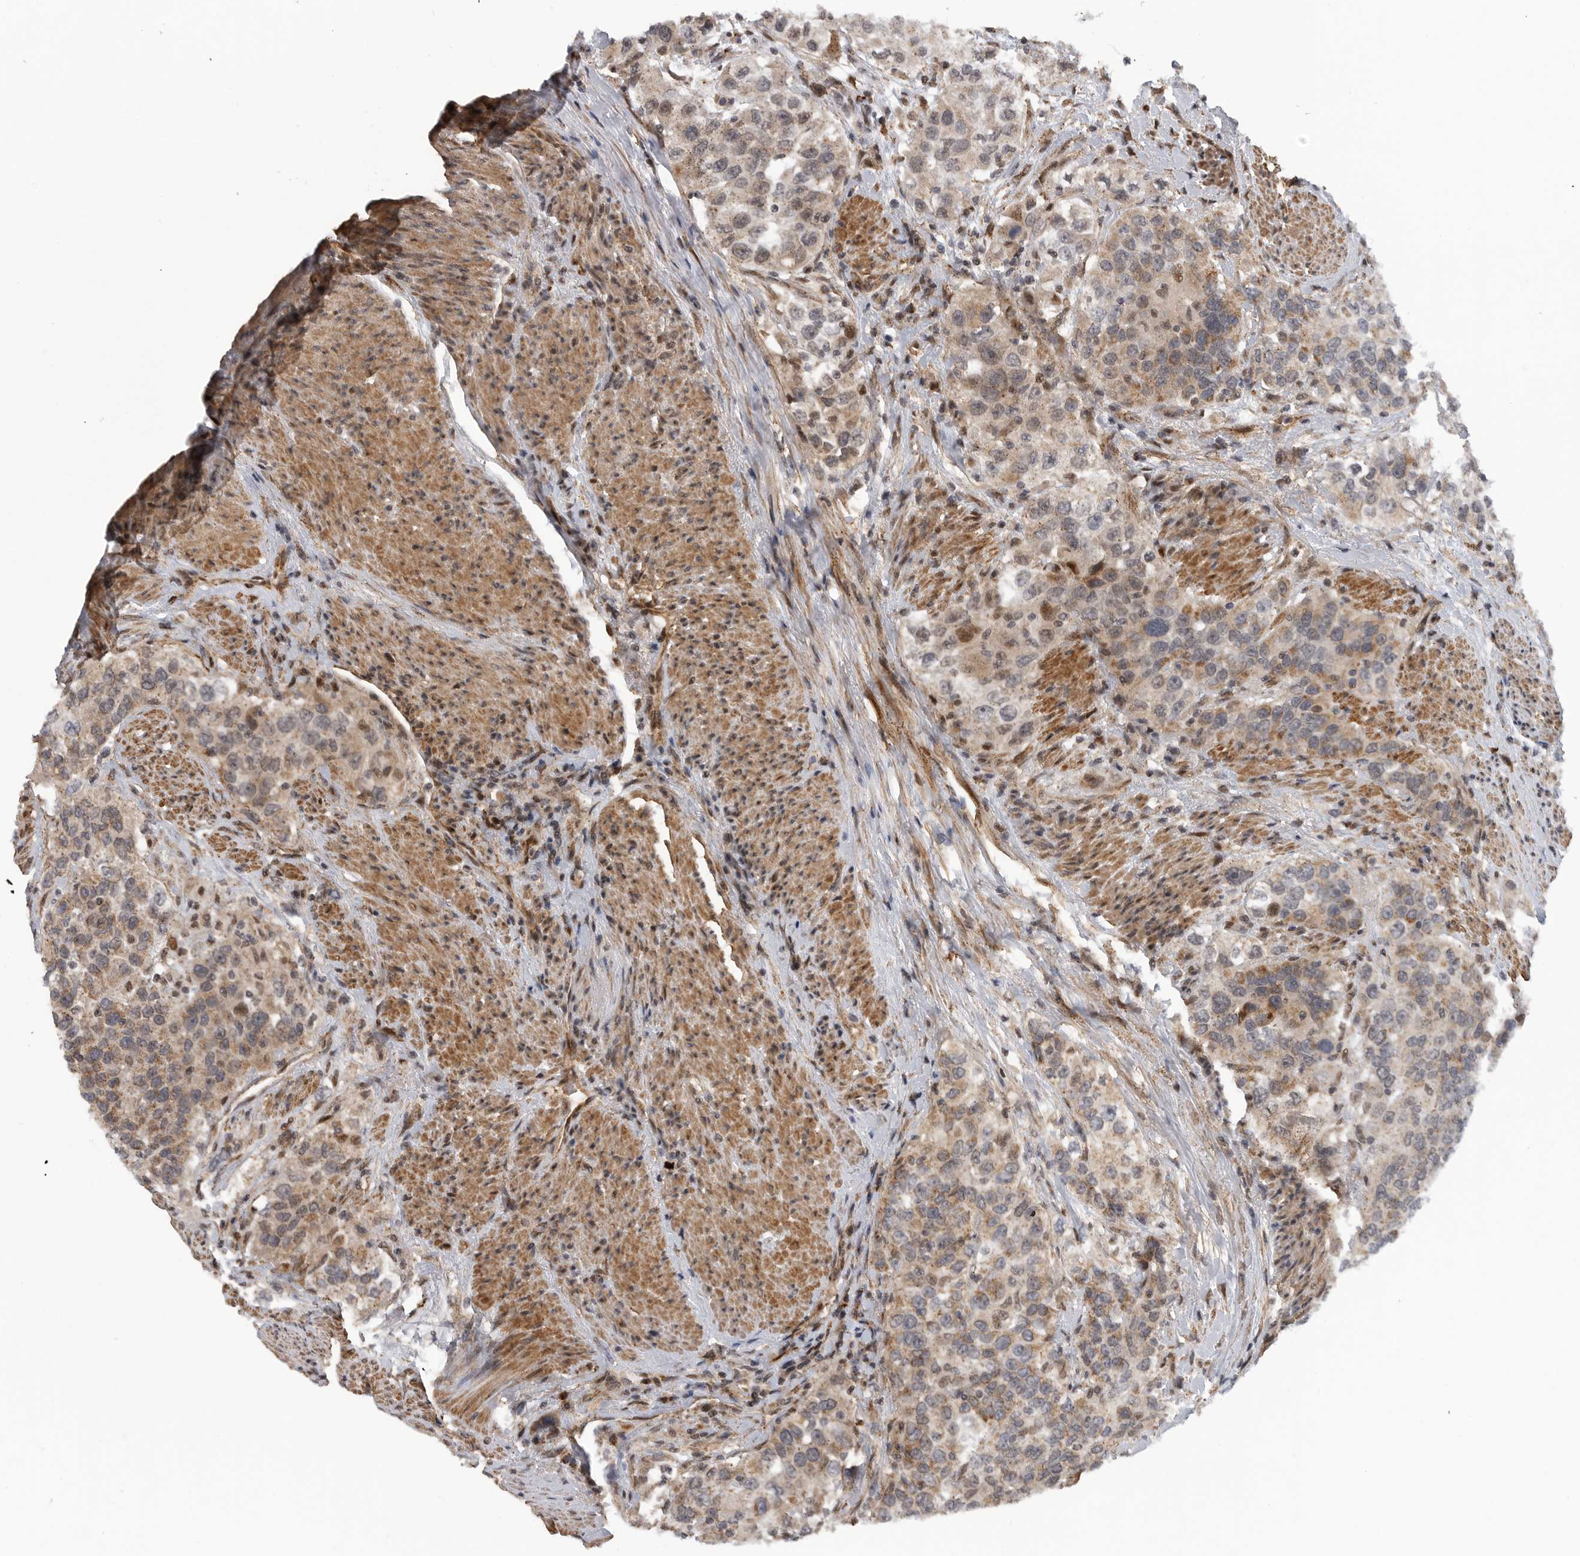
{"staining": {"intensity": "moderate", "quantity": ">75%", "location": "cytoplasmic/membranous"}, "tissue": "urothelial cancer", "cell_type": "Tumor cells", "image_type": "cancer", "snomed": [{"axis": "morphology", "description": "Urothelial carcinoma, High grade"}, {"axis": "topography", "description": "Urinary bladder"}], "caption": "A brown stain labels moderate cytoplasmic/membranous staining of a protein in human urothelial cancer tumor cells.", "gene": "TMPRSS11F", "patient": {"sex": "female", "age": 80}}